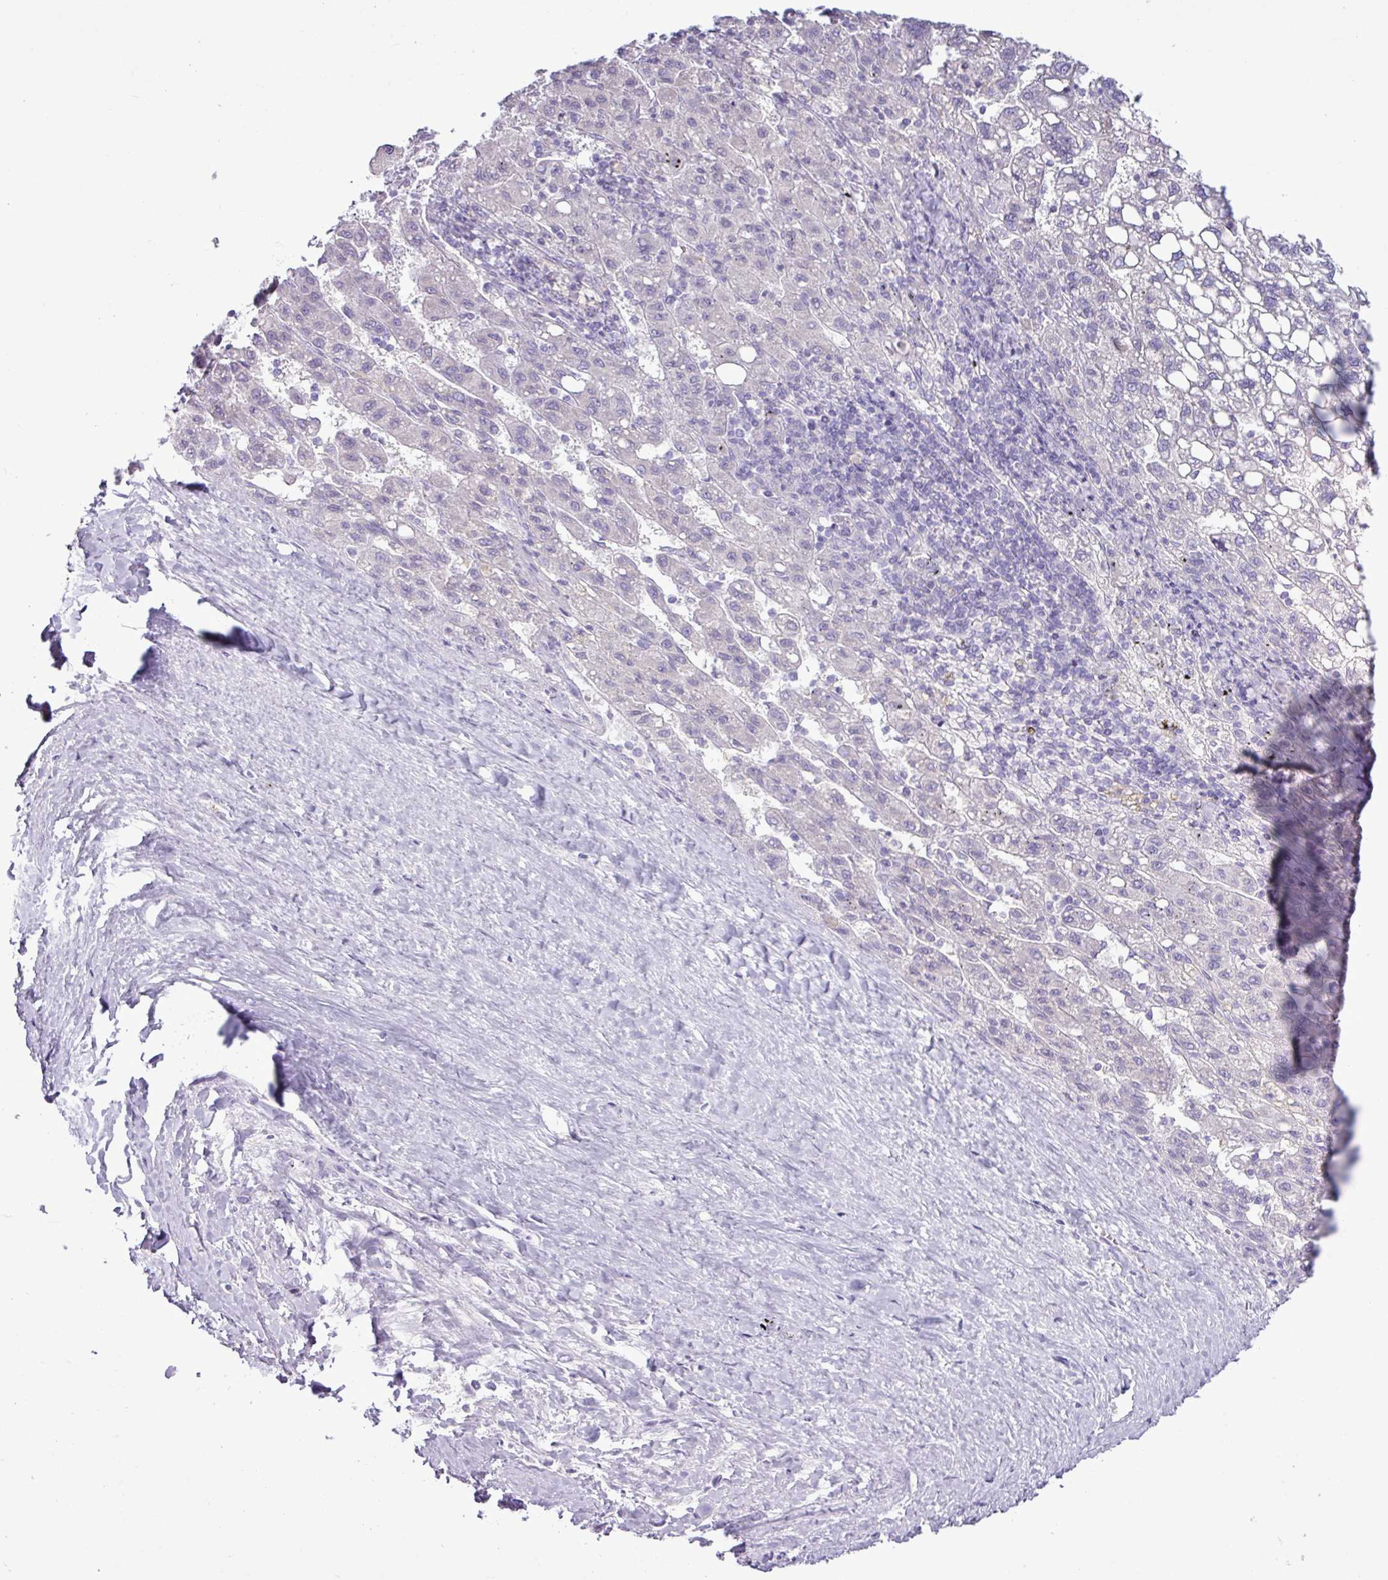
{"staining": {"intensity": "negative", "quantity": "none", "location": "none"}, "tissue": "liver cancer", "cell_type": "Tumor cells", "image_type": "cancer", "snomed": [{"axis": "morphology", "description": "Carcinoma, Hepatocellular, NOS"}, {"axis": "topography", "description": "Liver"}], "caption": "The histopathology image demonstrates no significant staining in tumor cells of liver hepatocellular carcinoma.", "gene": "ALDH3A1", "patient": {"sex": "female", "age": 82}}